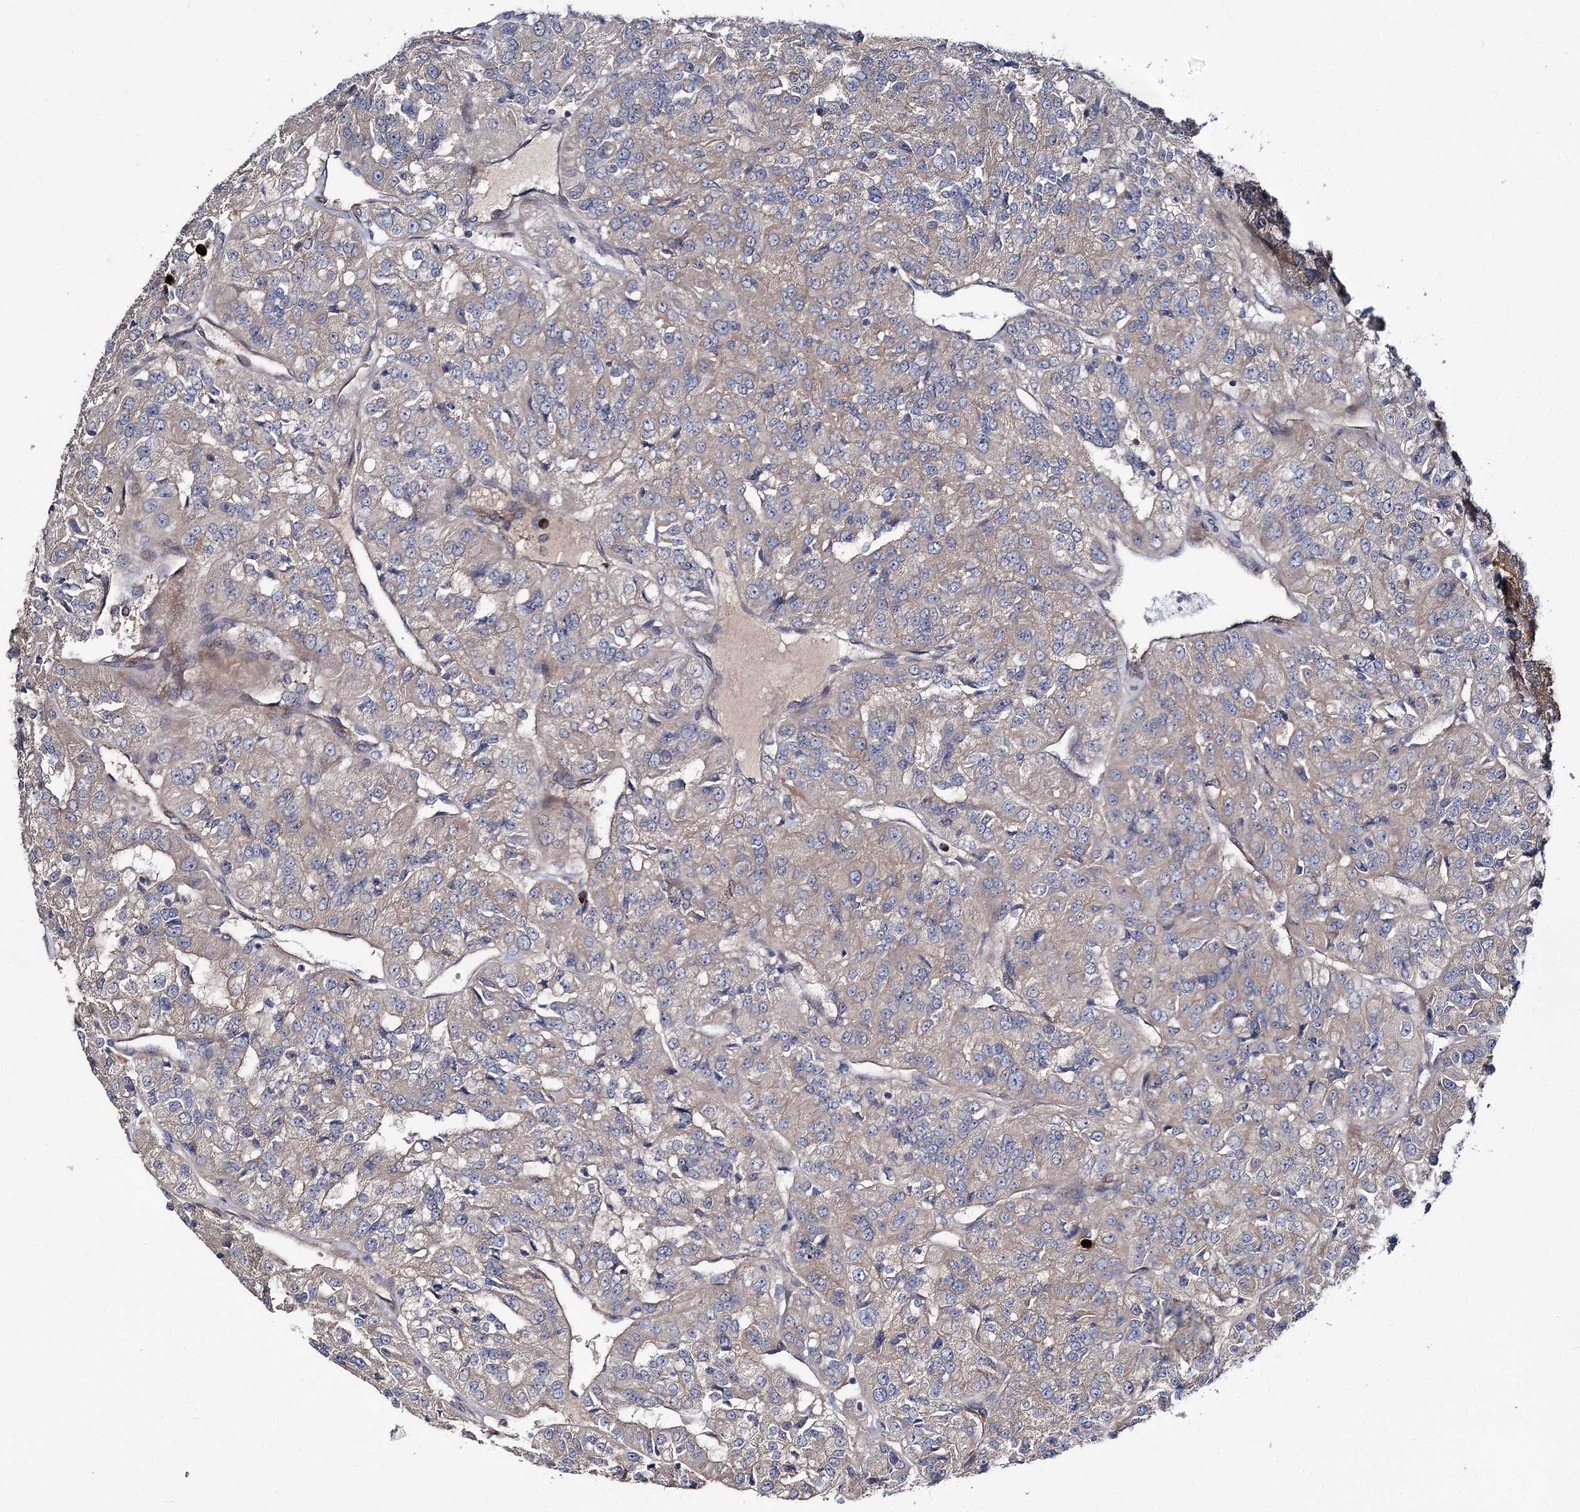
{"staining": {"intensity": "weak", "quantity": "25%-75%", "location": "cytoplasmic/membranous"}, "tissue": "renal cancer", "cell_type": "Tumor cells", "image_type": "cancer", "snomed": [{"axis": "morphology", "description": "Adenocarcinoma, NOS"}, {"axis": "topography", "description": "Kidney"}], "caption": "Immunohistochemistry image of neoplastic tissue: renal adenocarcinoma stained using immunohistochemistry (IHC) demonstrates low levels of weak protein expression localized specifically in the cytoplasmic/membranous of tumor cells, appearing as a cytoplasmic/membranous brown color.", "gene": "MINDY3", "patient": {"sex": "female", "age": 63}}